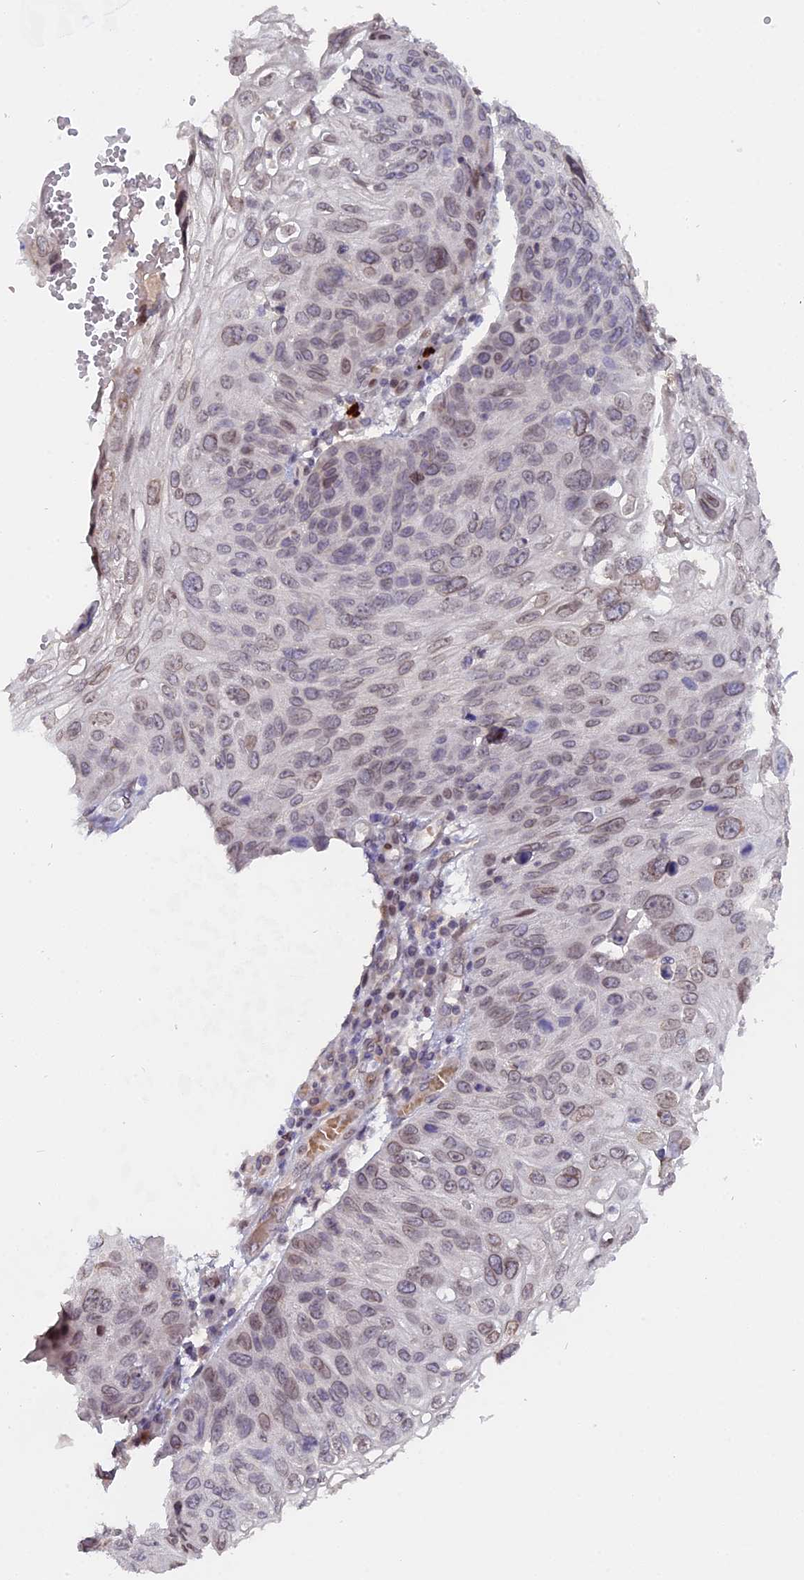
{"staining": {"intensity": "moderate", "quantity": "<25%", "location": "nuclear"}, "tissue": "skin cancer", "cell_type": "Tumor cells", "image_type": "cancer", "snomed": [{"axis": "morphology", "description": "Squamous cell carcinoma, NOS"}, {"axis": "topography", "description": "Skin"}], "caption": "There is low levels of moderate nuclear expression in tumor cells of squamous cell carcinoma (skin), as demonstrated by immunohistochemical staining (brown color).", "gene": "PYGO1", "patient": {"sex": "female", "age": 90}}